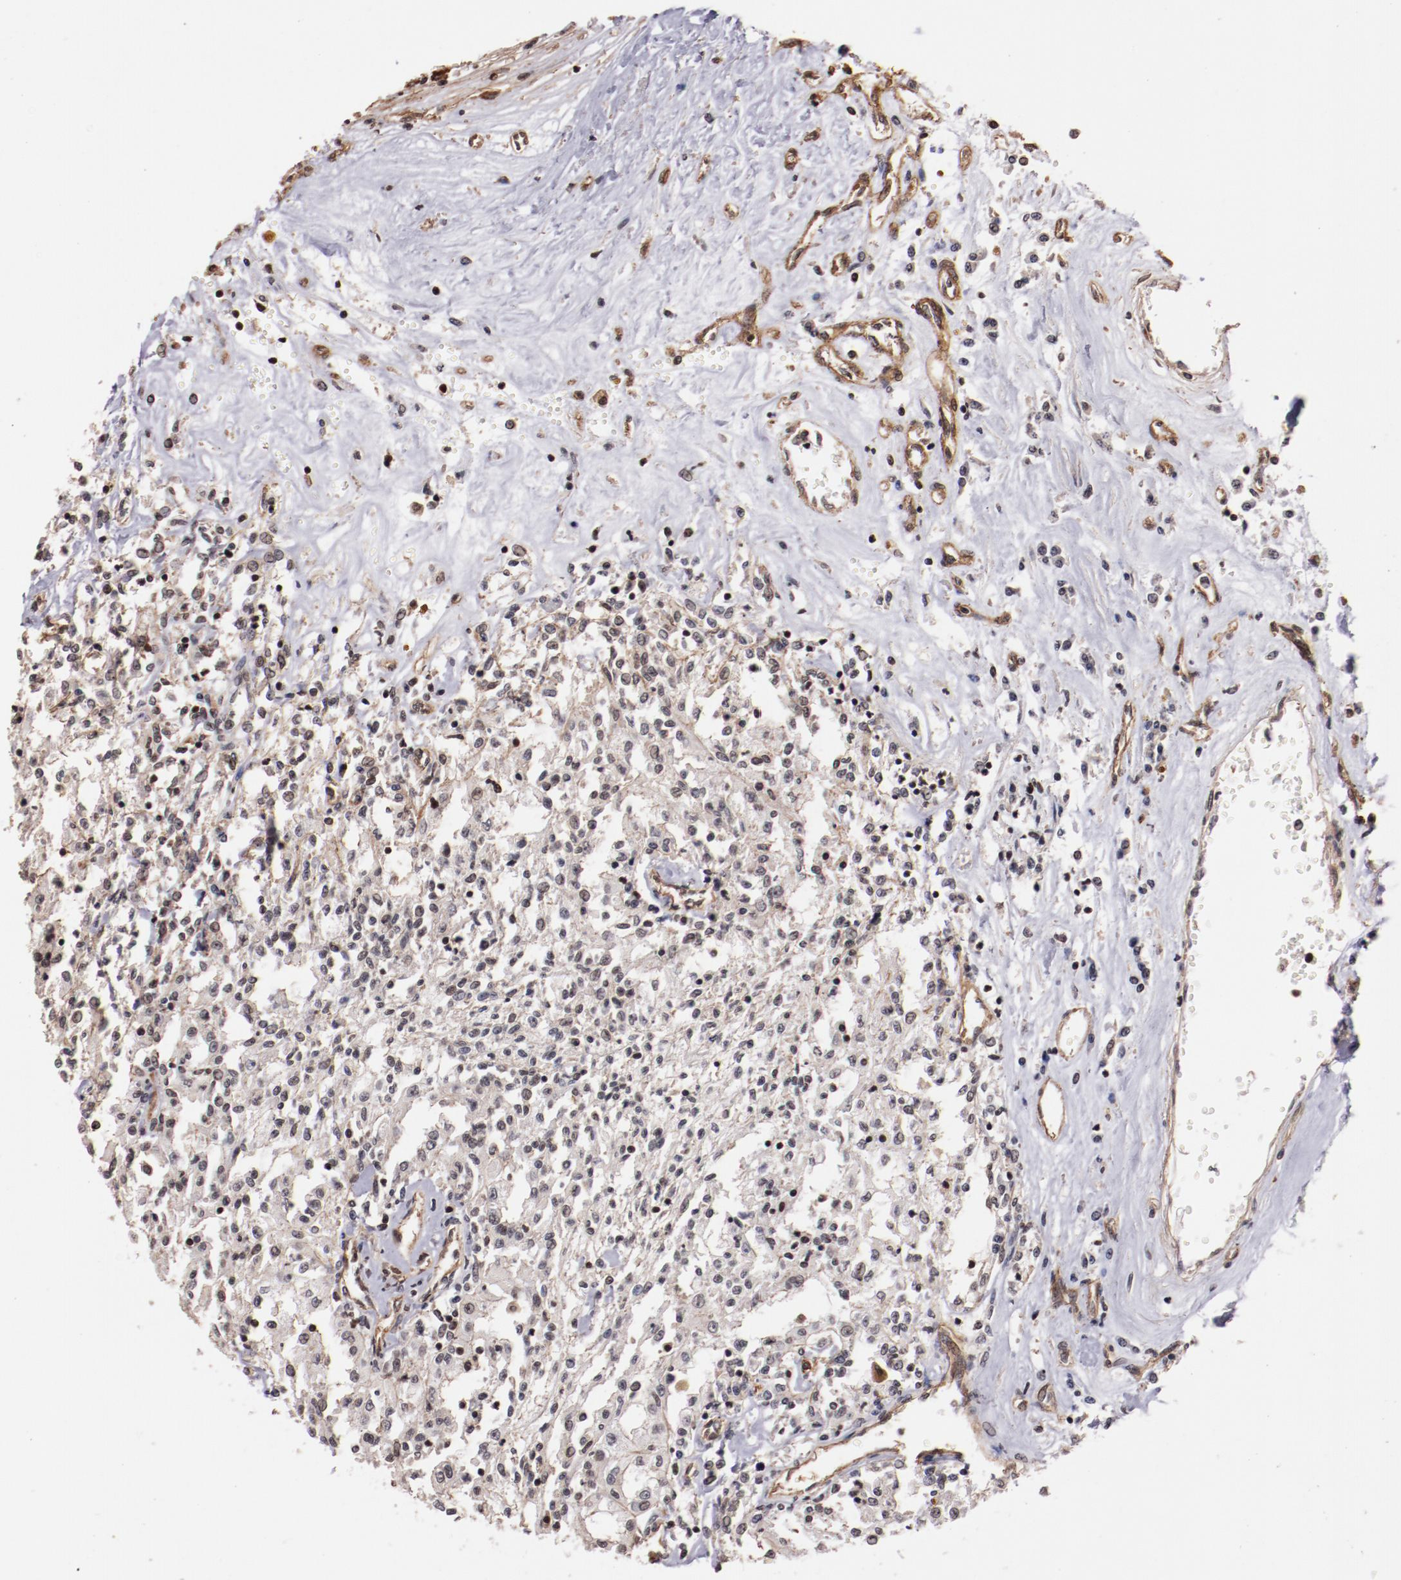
{"staining": {"intensity": "negative", "quantity": "none", "location": "none"}, "tissue": "renal cancer", "cell_type": "Tumor cells", "image_type": "cancer", "snomed": [{"axis": "morphology", "description": "Adenocarcinoma, NOS"}, {"axis": "topography", "description": "Kidney"}], "caption": "A high-resolution histopathology image shows IHC staining of adenocarcinoma (renal), which reveals no significant positivity in tumor cells. The staining was performed using DAB to visualize the protein expression in brown, while the nuclei were stained in blue with hematoxylin (Magnification: 20x).", "gene": "STAG2", "patient": {"sex": "male", "age": 78}}